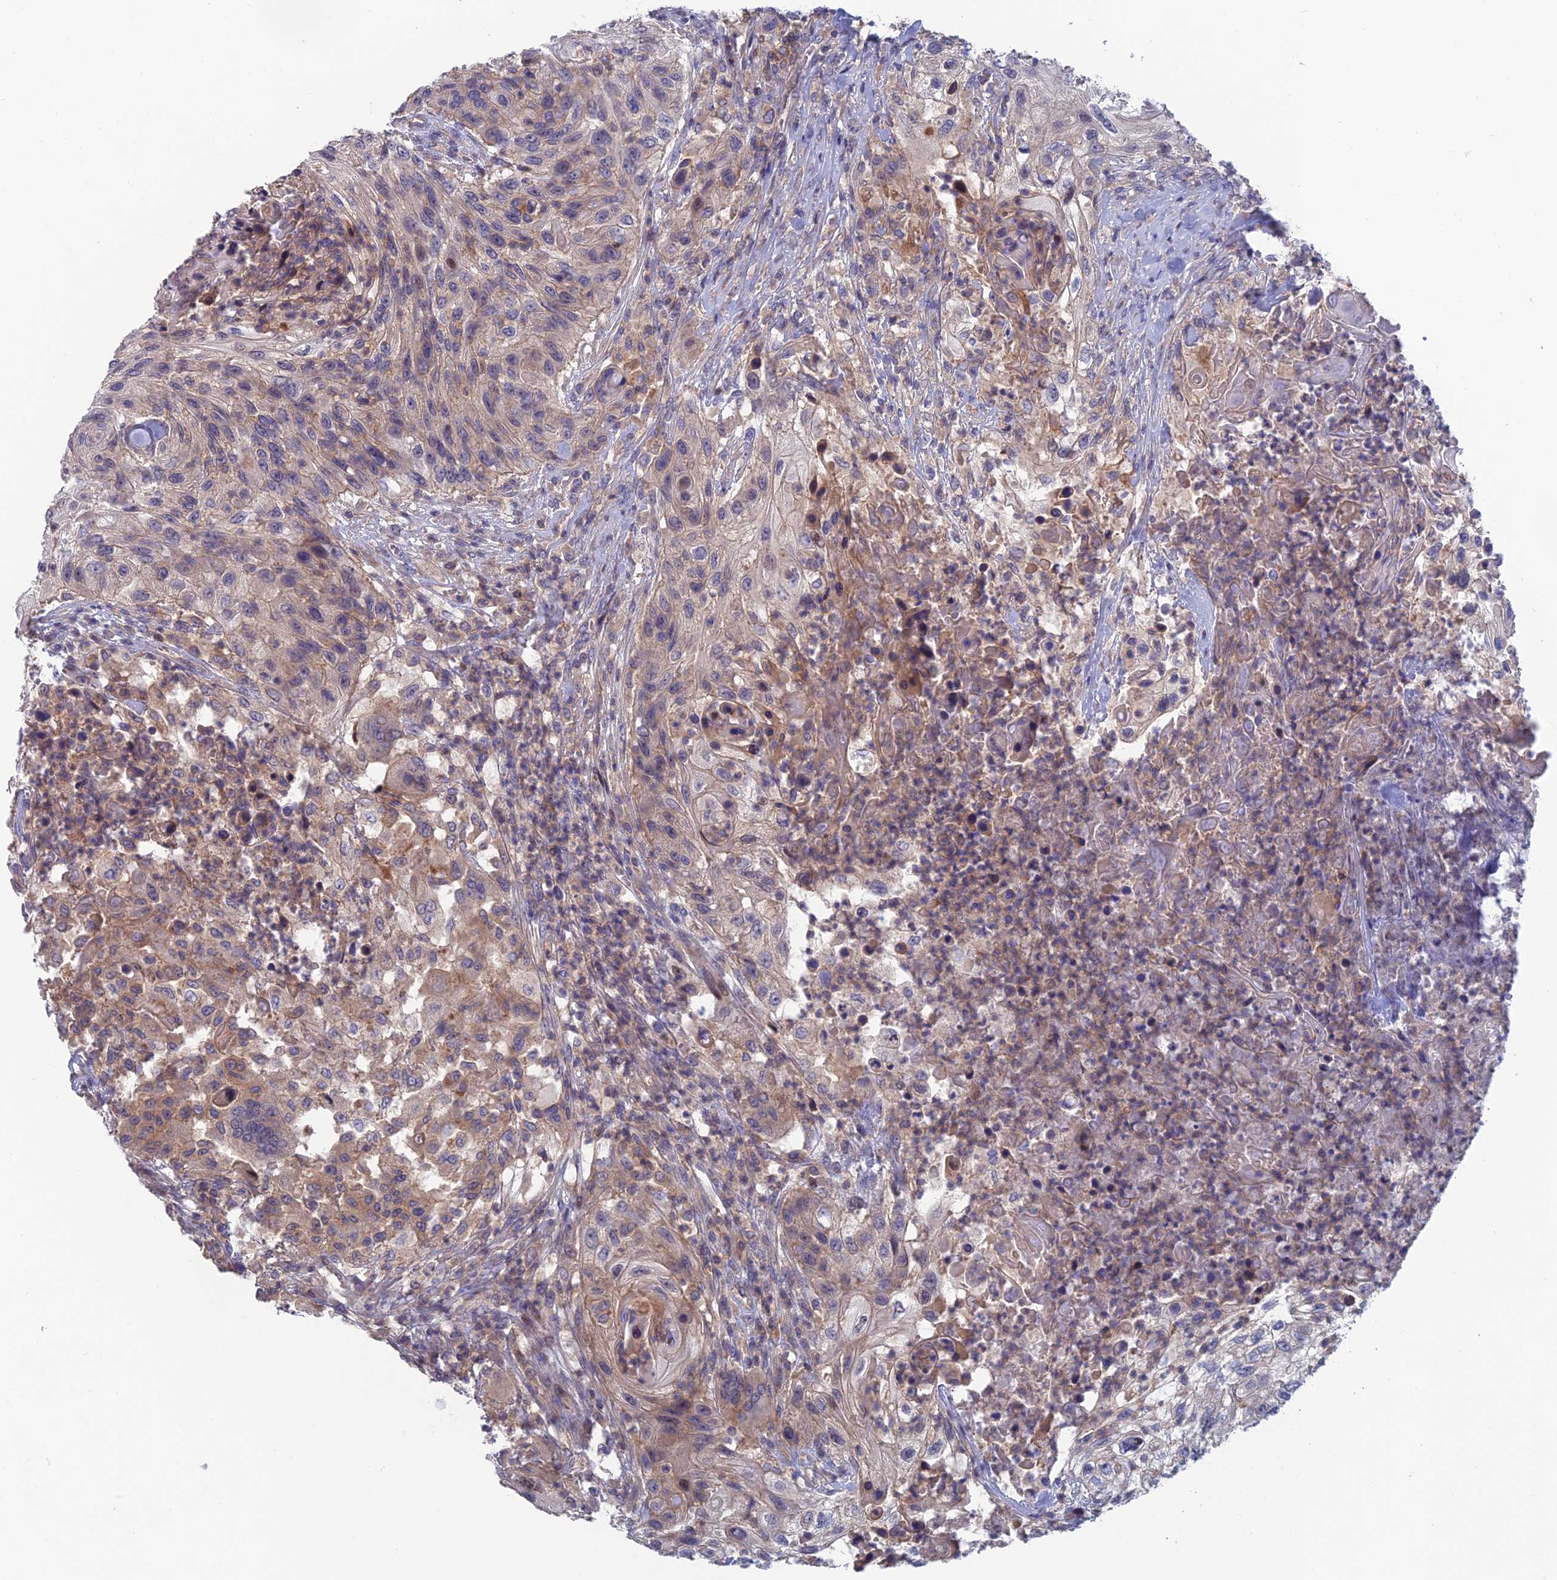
{"staining": {"intensity": "weak", "quantity": ">75%", "location": "cytoplasmic/membranous"}, "tissue": "urothelial cancer", "cell_type": "Tumor cells", "image_type": "cancer", "snomed": [{"axis": "morphology", "description": "Urothelial carcinoma, High grade"}, {"axis": "topography", "description": "Urinary bladder"}], "caption": "Tumor cells display weak cytoplasmic/membranous positivity in approximately >75% of cells in urothelial cancer.", "gene": "USP37", "patient": {"sex": "female", "age": 60}}